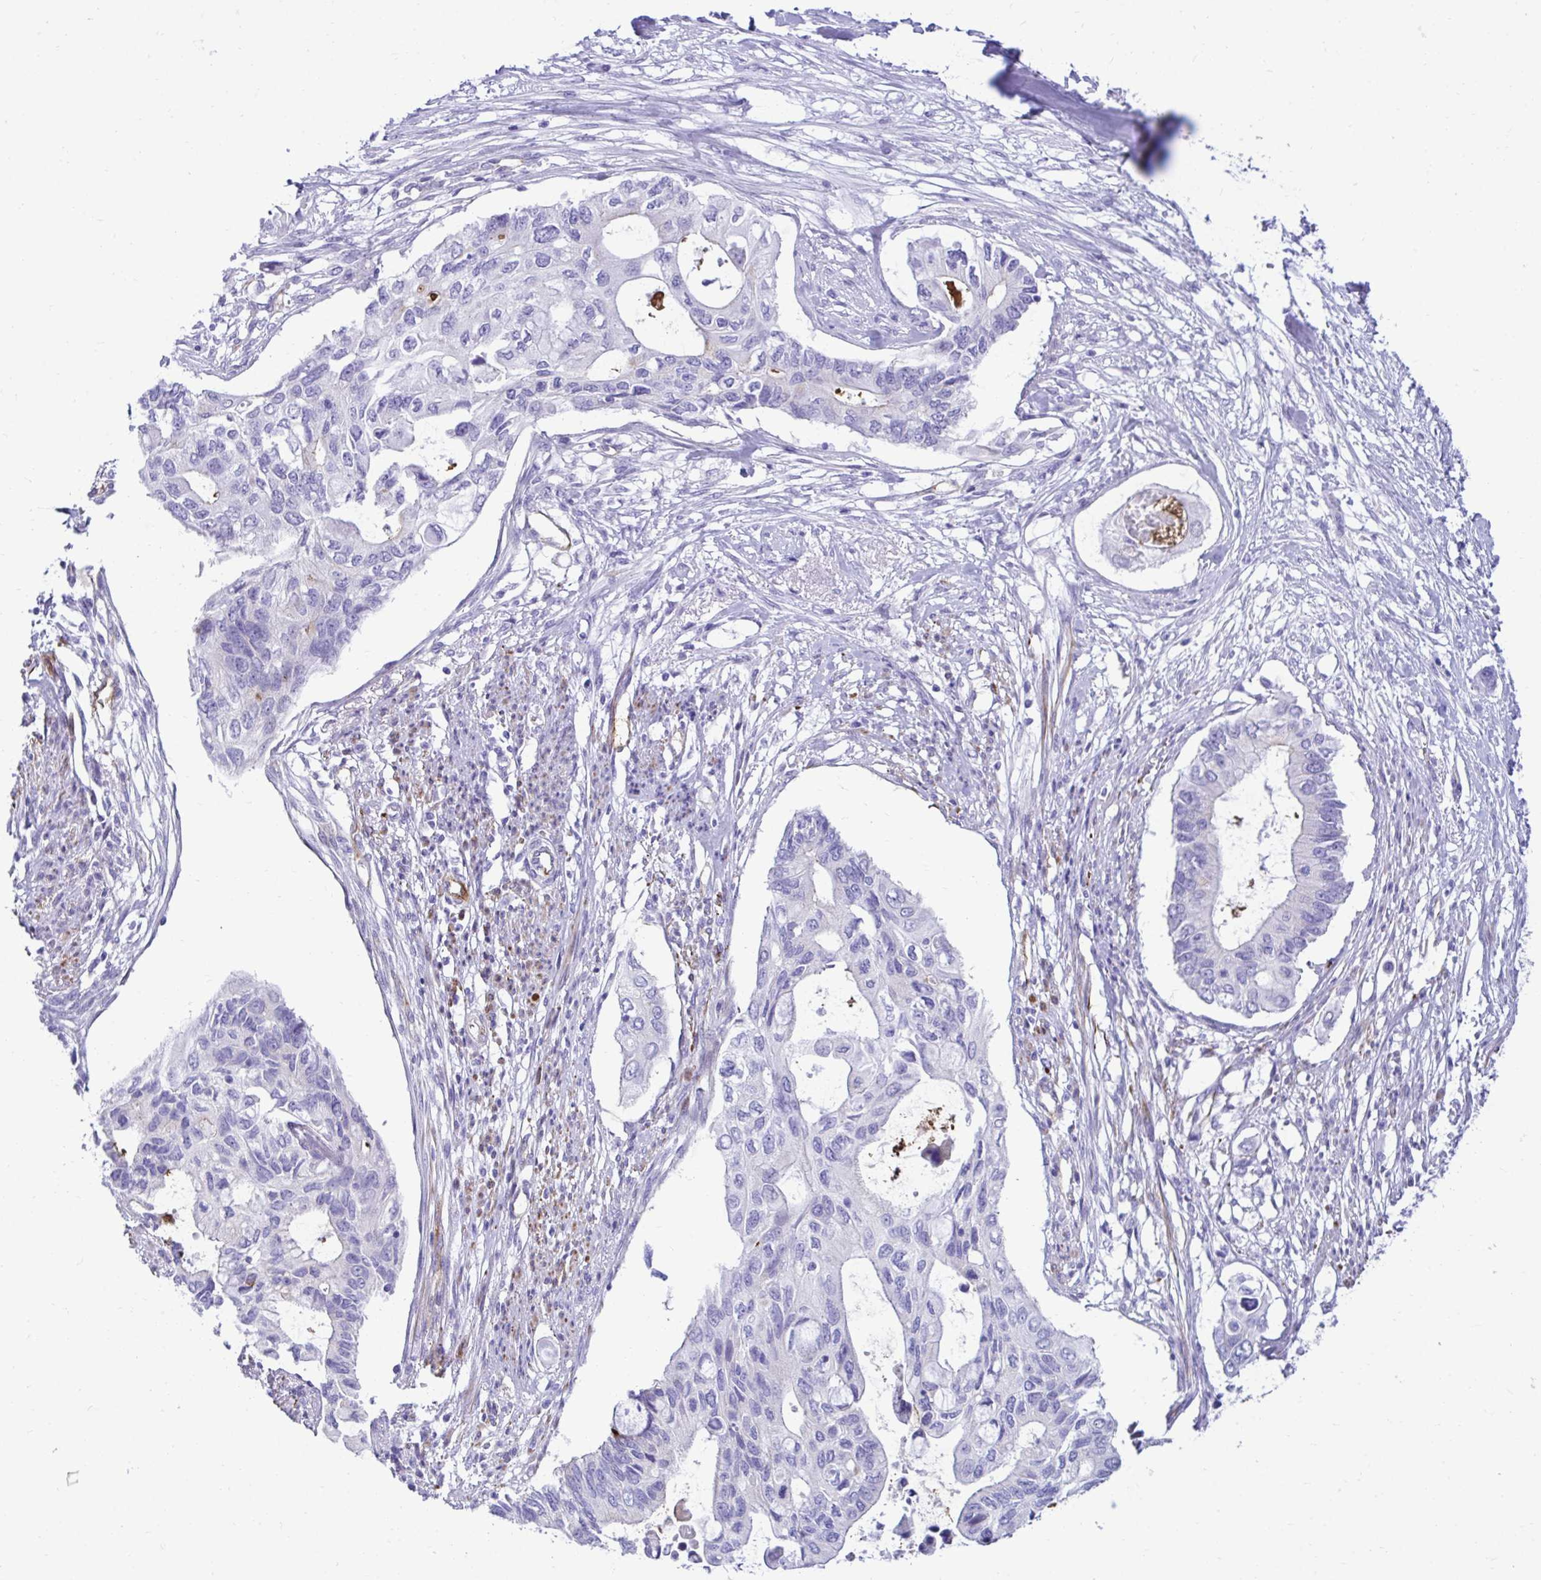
{"staining": {"intensity": "negative", "quantity": "none", "location": "none"}, "tissue": "pancreatic cancer", "cell_type": "Tumor cells", "image_type": "cancer", "snomed": [{"axis": "morphology", "description": "Adenocarcinoma, NOS"}, {"axis": "topography", "description": "Pancreas"}], "caption": "Tumor cells show no significant positivity in pancreatic adenocarcinoma.", "gene": "ABCG2", "patient": {"sex": "female", "age": 63}}